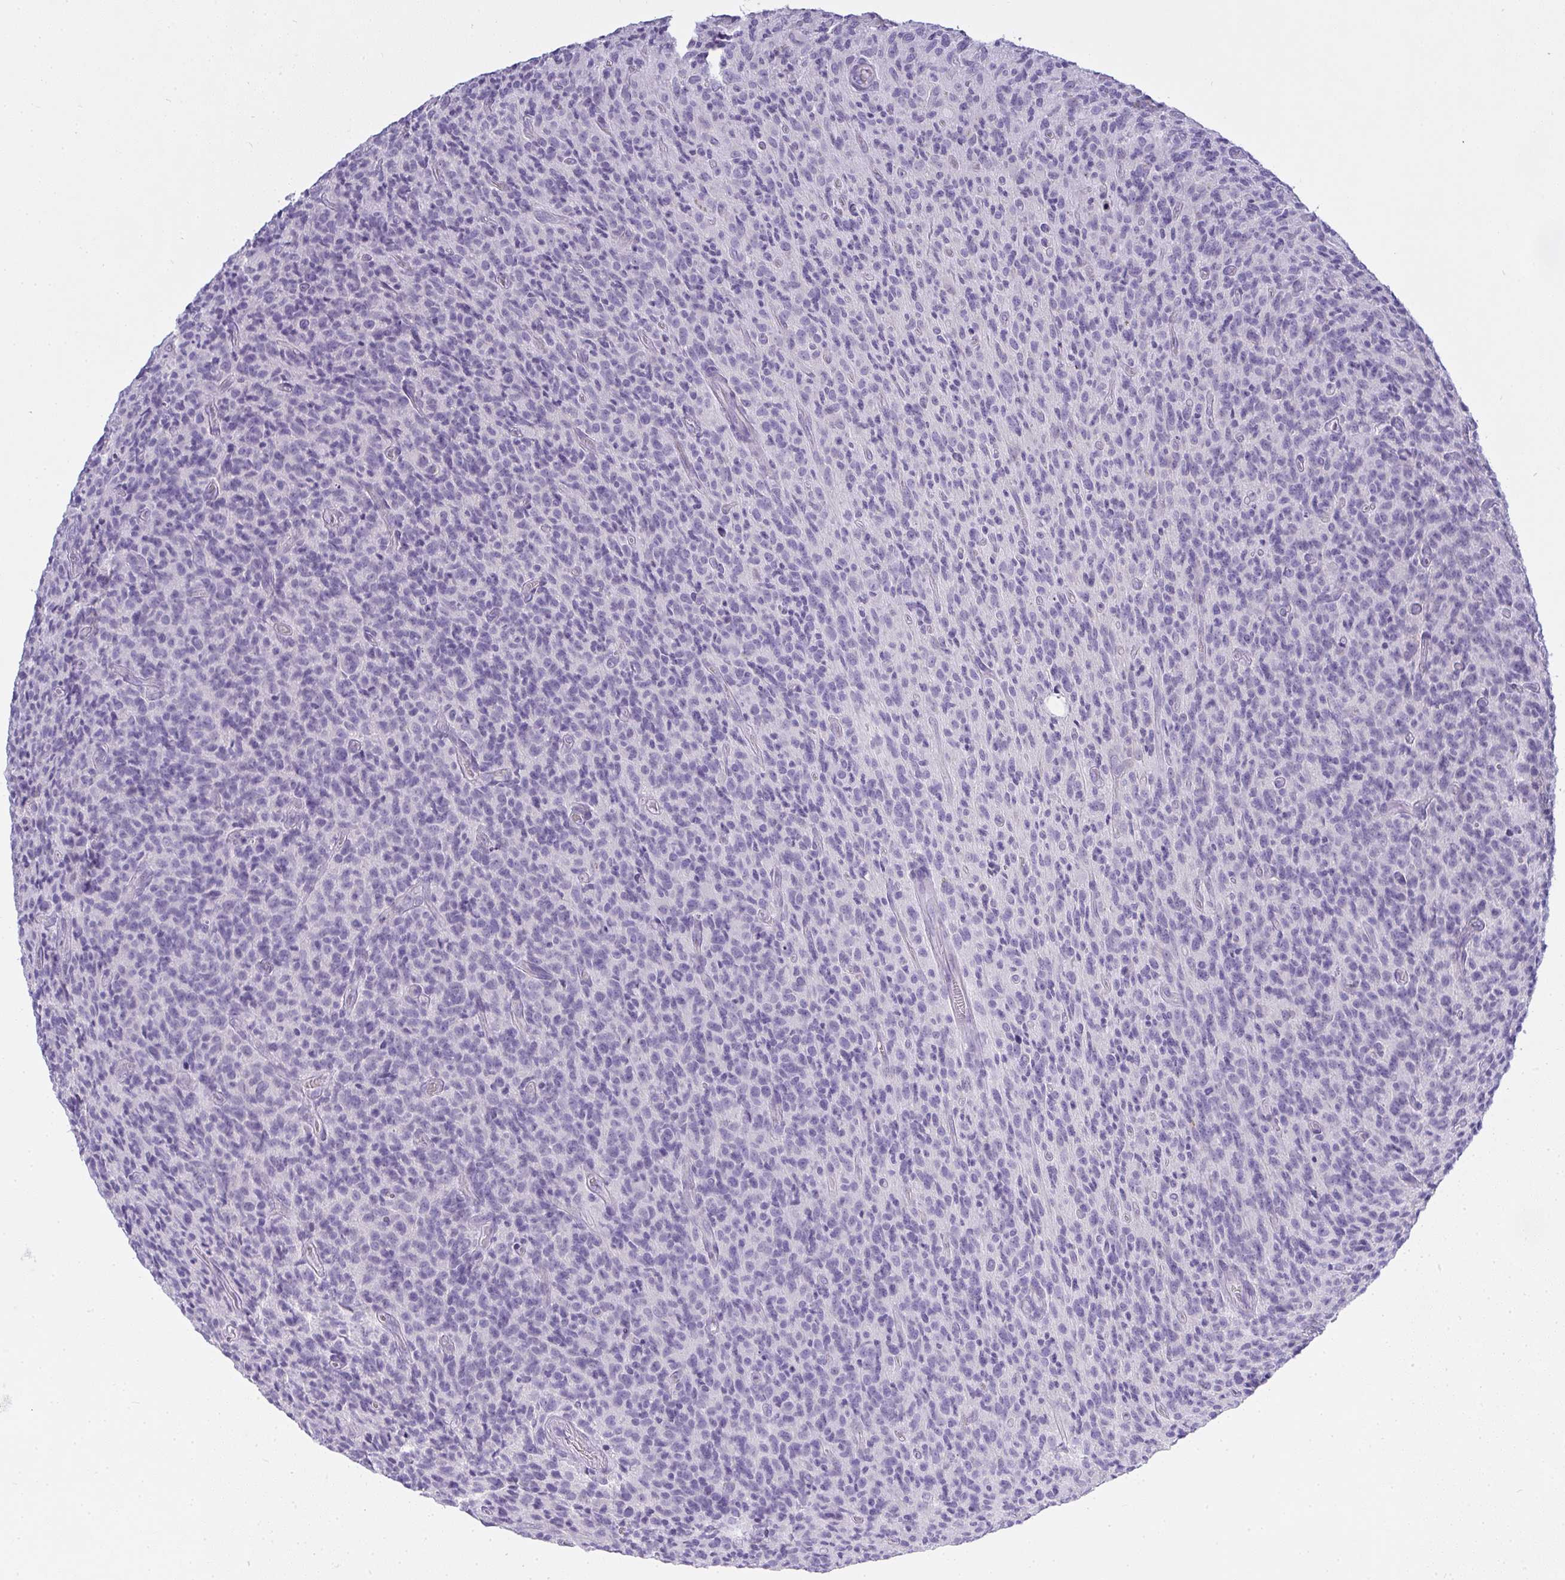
{"staining": {"intensity": "negative", "quantity": "none", "location": "none"}, "tissue": "glioma", "cell_type": "Tumor cells", "image_type": "cancer", "snomed": [{"axis": "morphology", "description": "Glioma, malignant, High grade"}, {"axis": "topography", "description": "Brain"}], "caption": "High magnification brightfield microscopy of glioma stained with DAB (3,3'-diaminobenzidine) (brown) and counterstained with hematoxylin (blue): tumor cells show no significant positivity.", "gene": "GSDMB", "patient": {"sex": "male", "age": 76}}